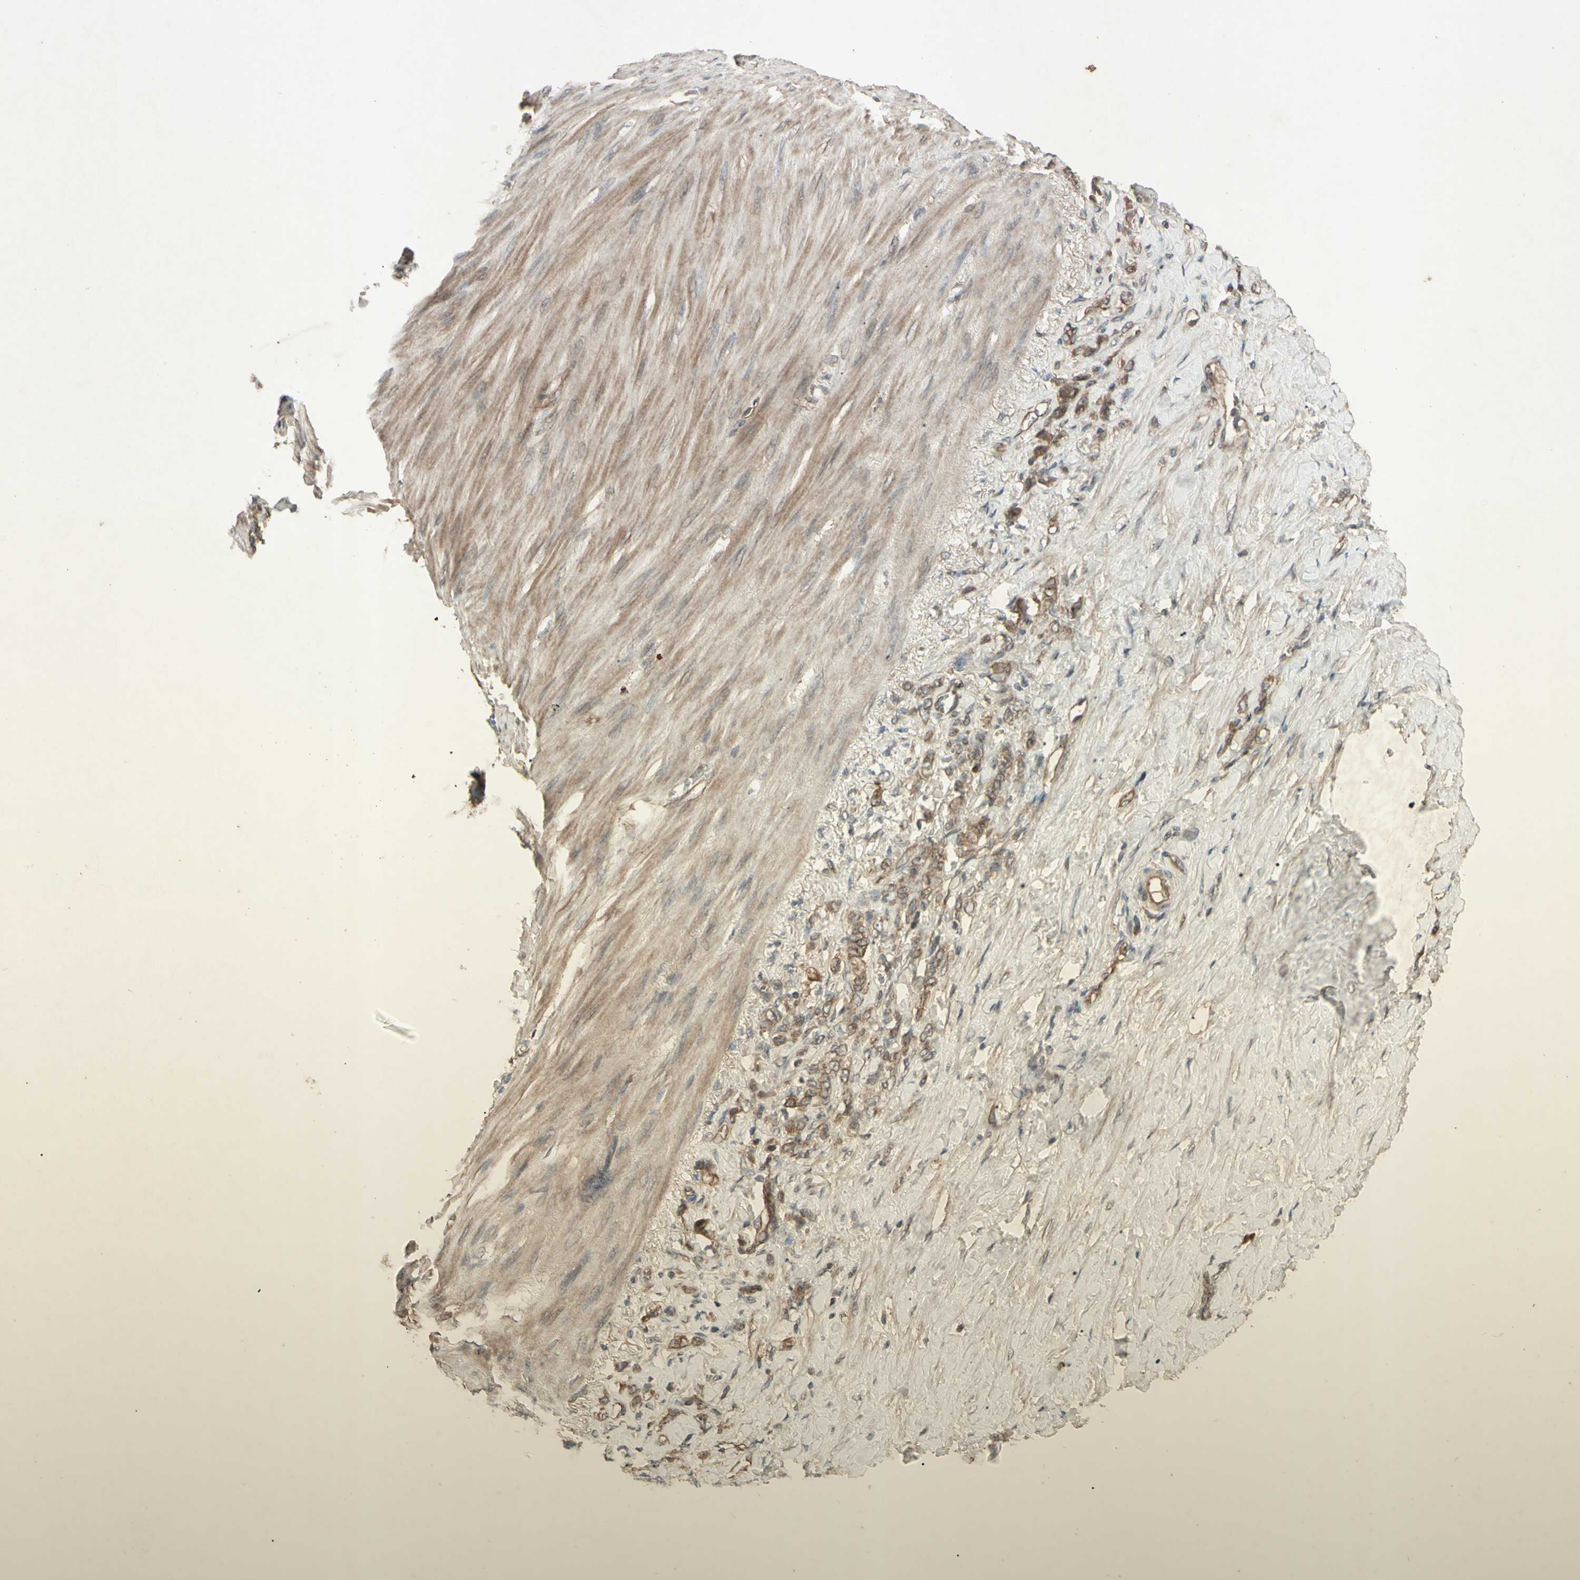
{"staining": {"intensity": "moderate", "quantity": ">75%", "location": "cytoplasmic/membranous"}, "tissue": "stomach cancer", "cell_type": "Tumor cells", "image_type": "cancer", "snomed": [{"axis": "morphology", "description": "Adenocarcinoma, NOS"}, {"axis": "topography", "description": "Stomach"}], "caption": "DAB immunohistochemical staining of human adenocarcinoma (stomach) shows moderate cytoplasmic/membranous protein expression in approximately >75% of tumor cells. The staining was performed using DAB to visualize the protein expression in brown, while the nuclei were stained in blue with hematoxylin (Magnification: 20x).", "gene": "JAG1", "patient": {"sex": "male", "age": 82}}